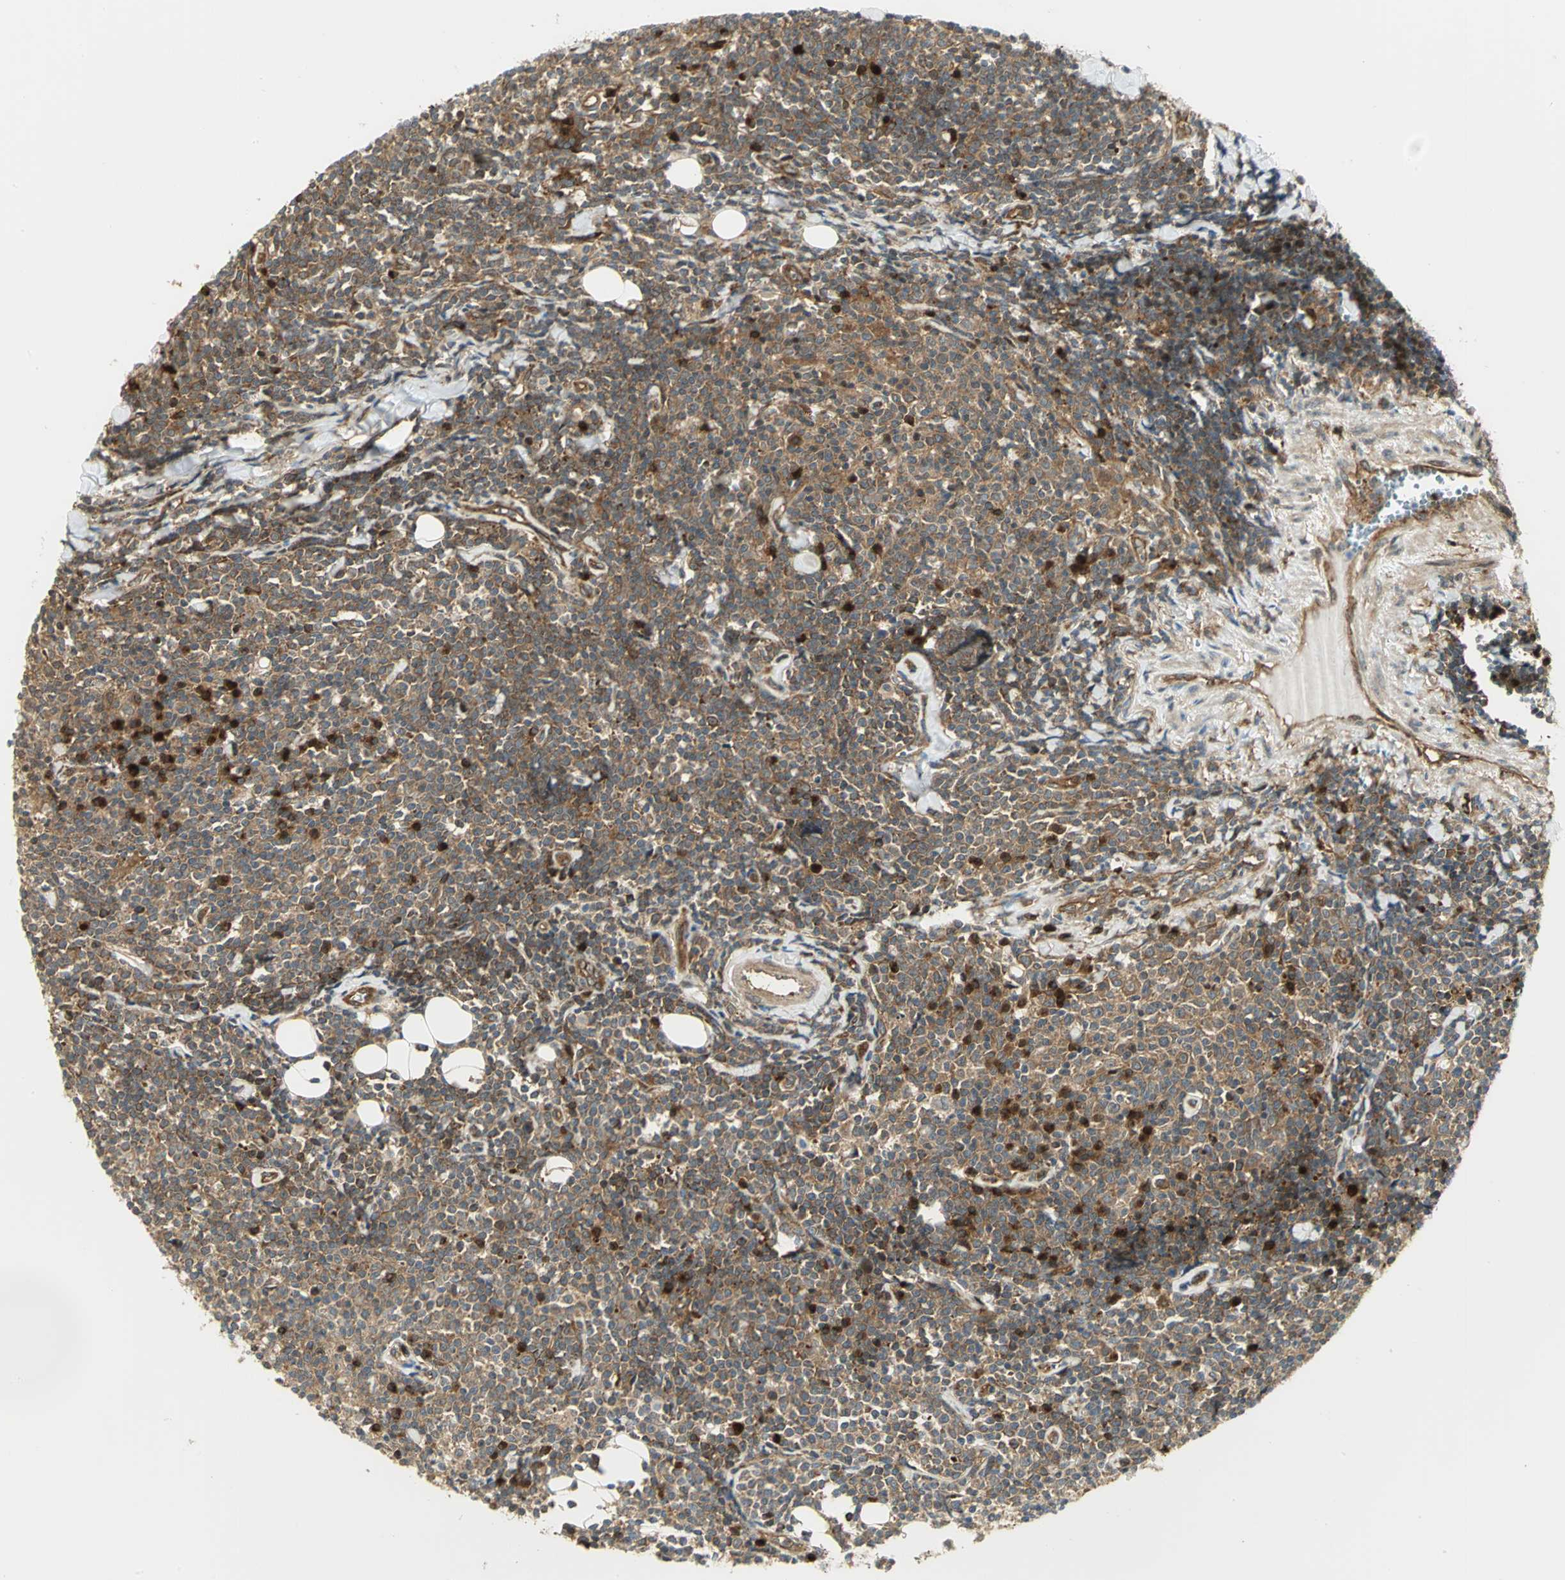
{"staining": {"intensity": "moderate", "quantity": ">75%", "location": "cytoplasmic/membranous"}, "tissue": "lymphoma", "cell_type": "Tumor cells", "image_type": "cancer", "snomed": [{"axis": "morphology", "description": "Malignant lymphoma, non-Hodgkin's type, Low grade"}, {"axis": "topography", "description": "Soft tissue"}], "caption": "Brown immunohistochemical staining in lymphoma displays moderate cytoplasmic/membranous expression in about >75% of tumor cells.", "gene": "EEA1", "patient": {"sex": "male", "age": 92}}